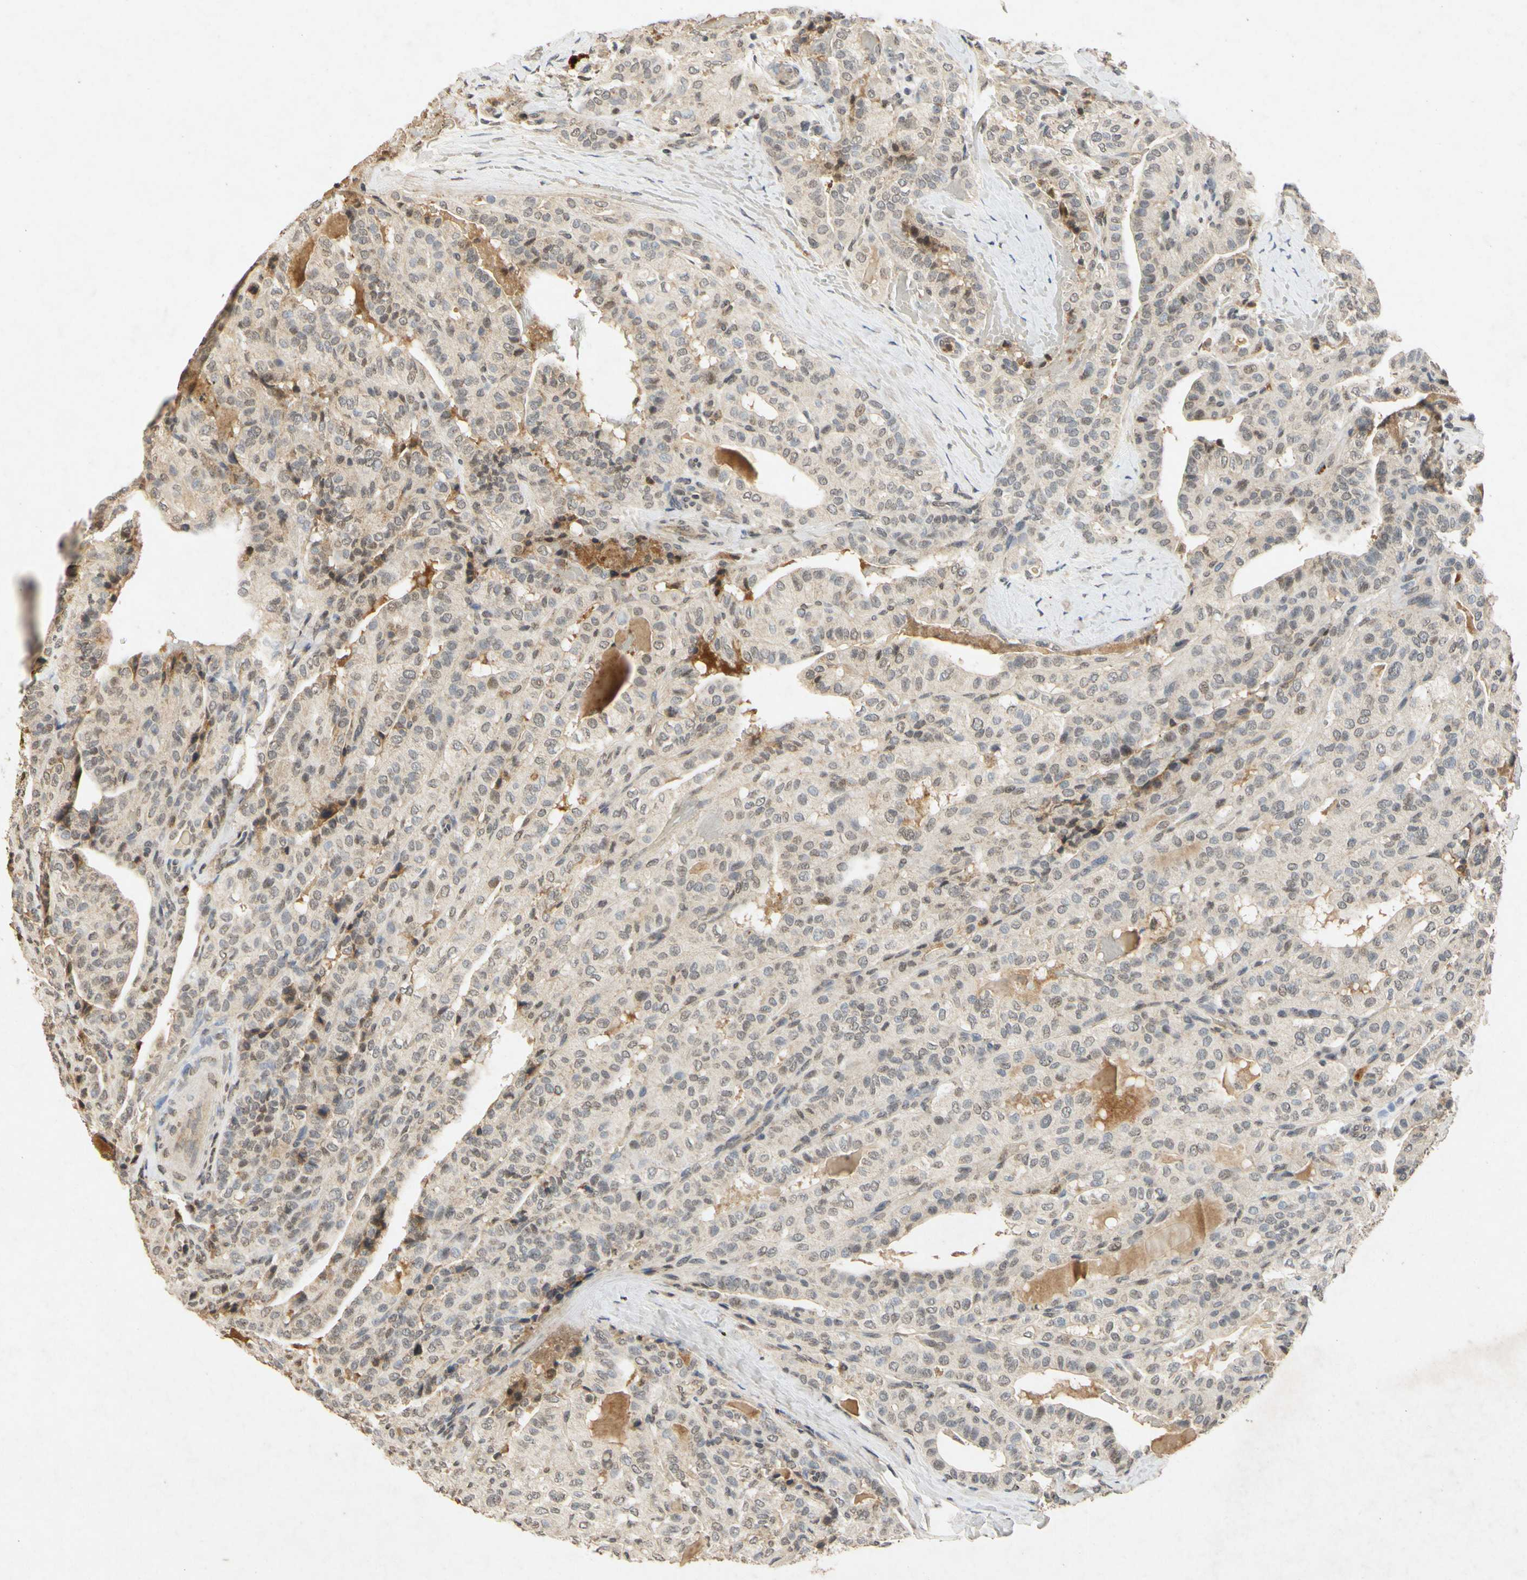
{"staining": {"intensity": "moderate", "quantity": "25%-75%", "location": "cytoplasmic/membranous"}, "tissue": "thyroid cancer", "cell_type": "Tumor cells", "image_type": "cancer", "snomed": [{"axis": "morphology", "description": "Papillary adenocarcinoma, NOS"}, {"axis": "topography", "description": "Thyroid gland"}], "caption": "The photomicrograph reveals immunohistochemical staining of thyroid cancer (papillary adenocarcinoma). There is moderate cytoplasmic/membranous staining is appreciated in about 25%-75% of tumor cells.", "gene": "CP", "patient": {"sex": "male", "age": 77}}